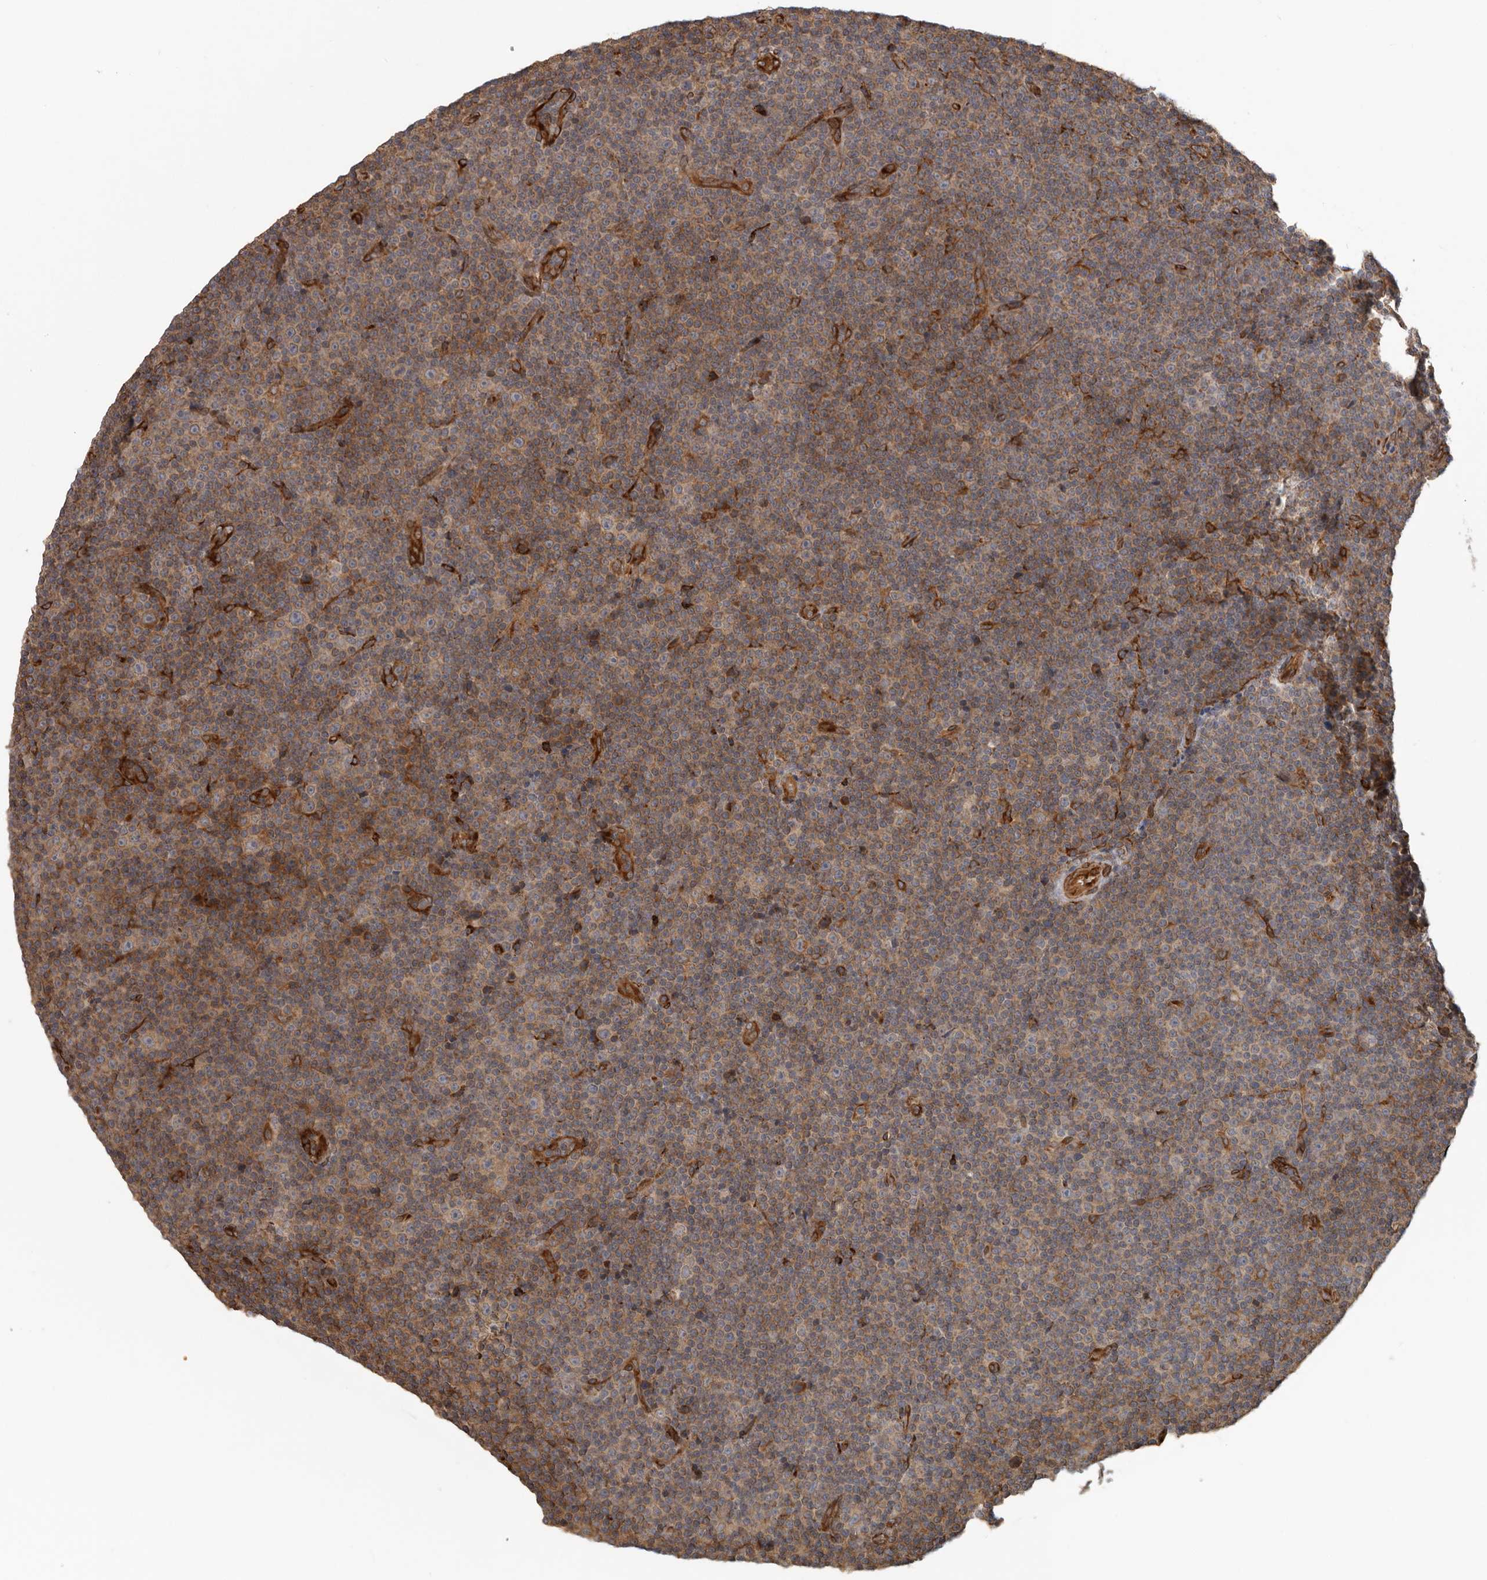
{"staining": {"intensity": "weak", "quantity": ">75%", "location": "cytoplasmic/membranous"}, "tissue": "lymphoma", "cell_type": "Tumor cells", "image_type": "cancer", "snomed": [{"axis": "morphology", "description": "Malignant lymphoma, non-Hodgkin's type, Low grade"}, {"axis": "topography", "description": "Lymph node"}], "caption": "Weak cytoplasmic/membranous protein positivity is appreciated in approximately >75% of tumor cells in malignant lymphoma, non-Hodgkin's type (low-grade).", "gene": "CEP350", "patient": {"sex": "female", "age": 67}}